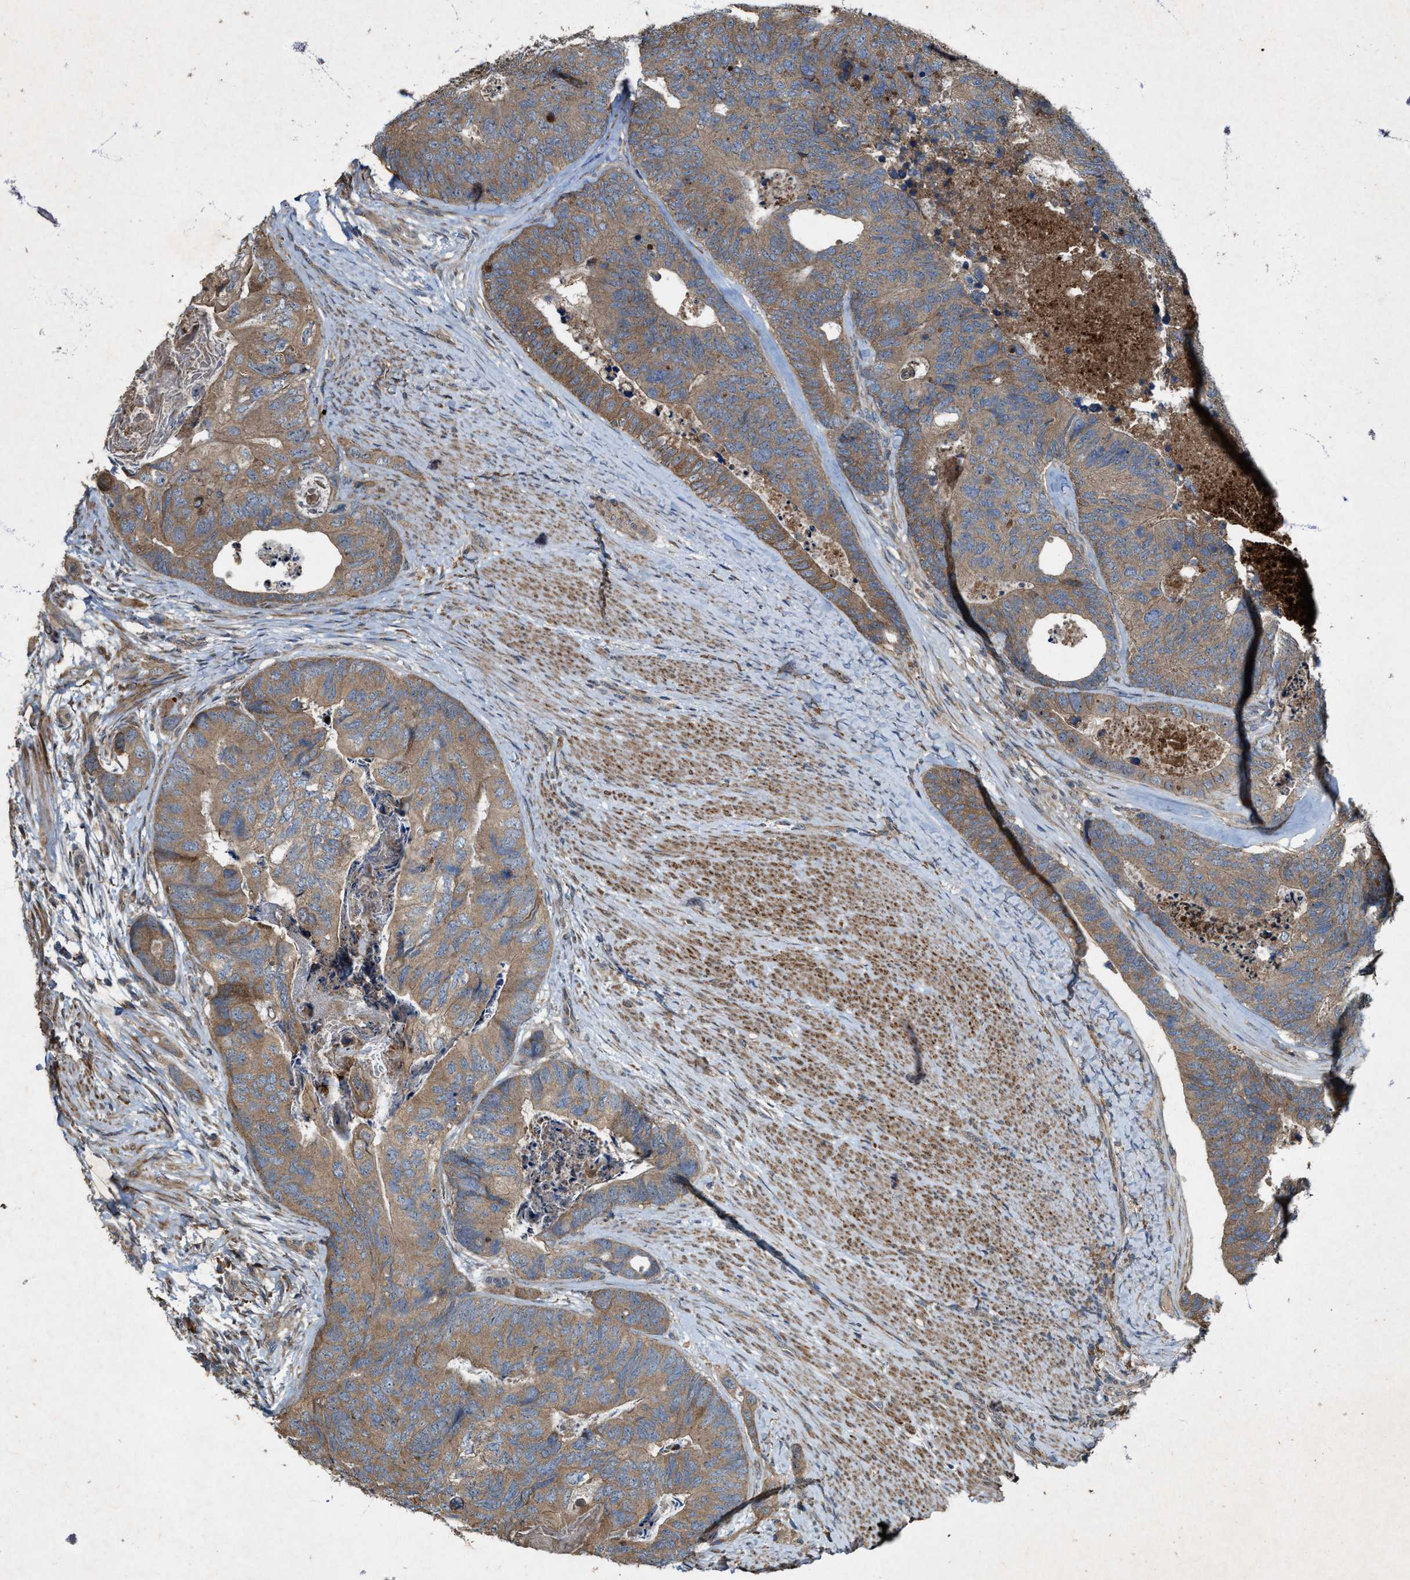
{"staining": {"intensity": "moderate", "quantity": ">75%", "location": "cytoplasmic/membranous"}, "tissue": "colorectal cancer", "cell_type": "Tumor cells", "image_type": "cancer", "snomed": [{"axis": "morphology", "description": "Adenocarcinoma, NOS"}, {"axis": "topography", "description": "Colon"}], "caption": "About >75% of tumor cells in colorectal adenocarcinoma show moderate cytoplasmic/membranous protein expression as visualized by brown immunohistochemical staining.", "gene": "PDP2", "patient": {"sex": "female", "age": 67}}